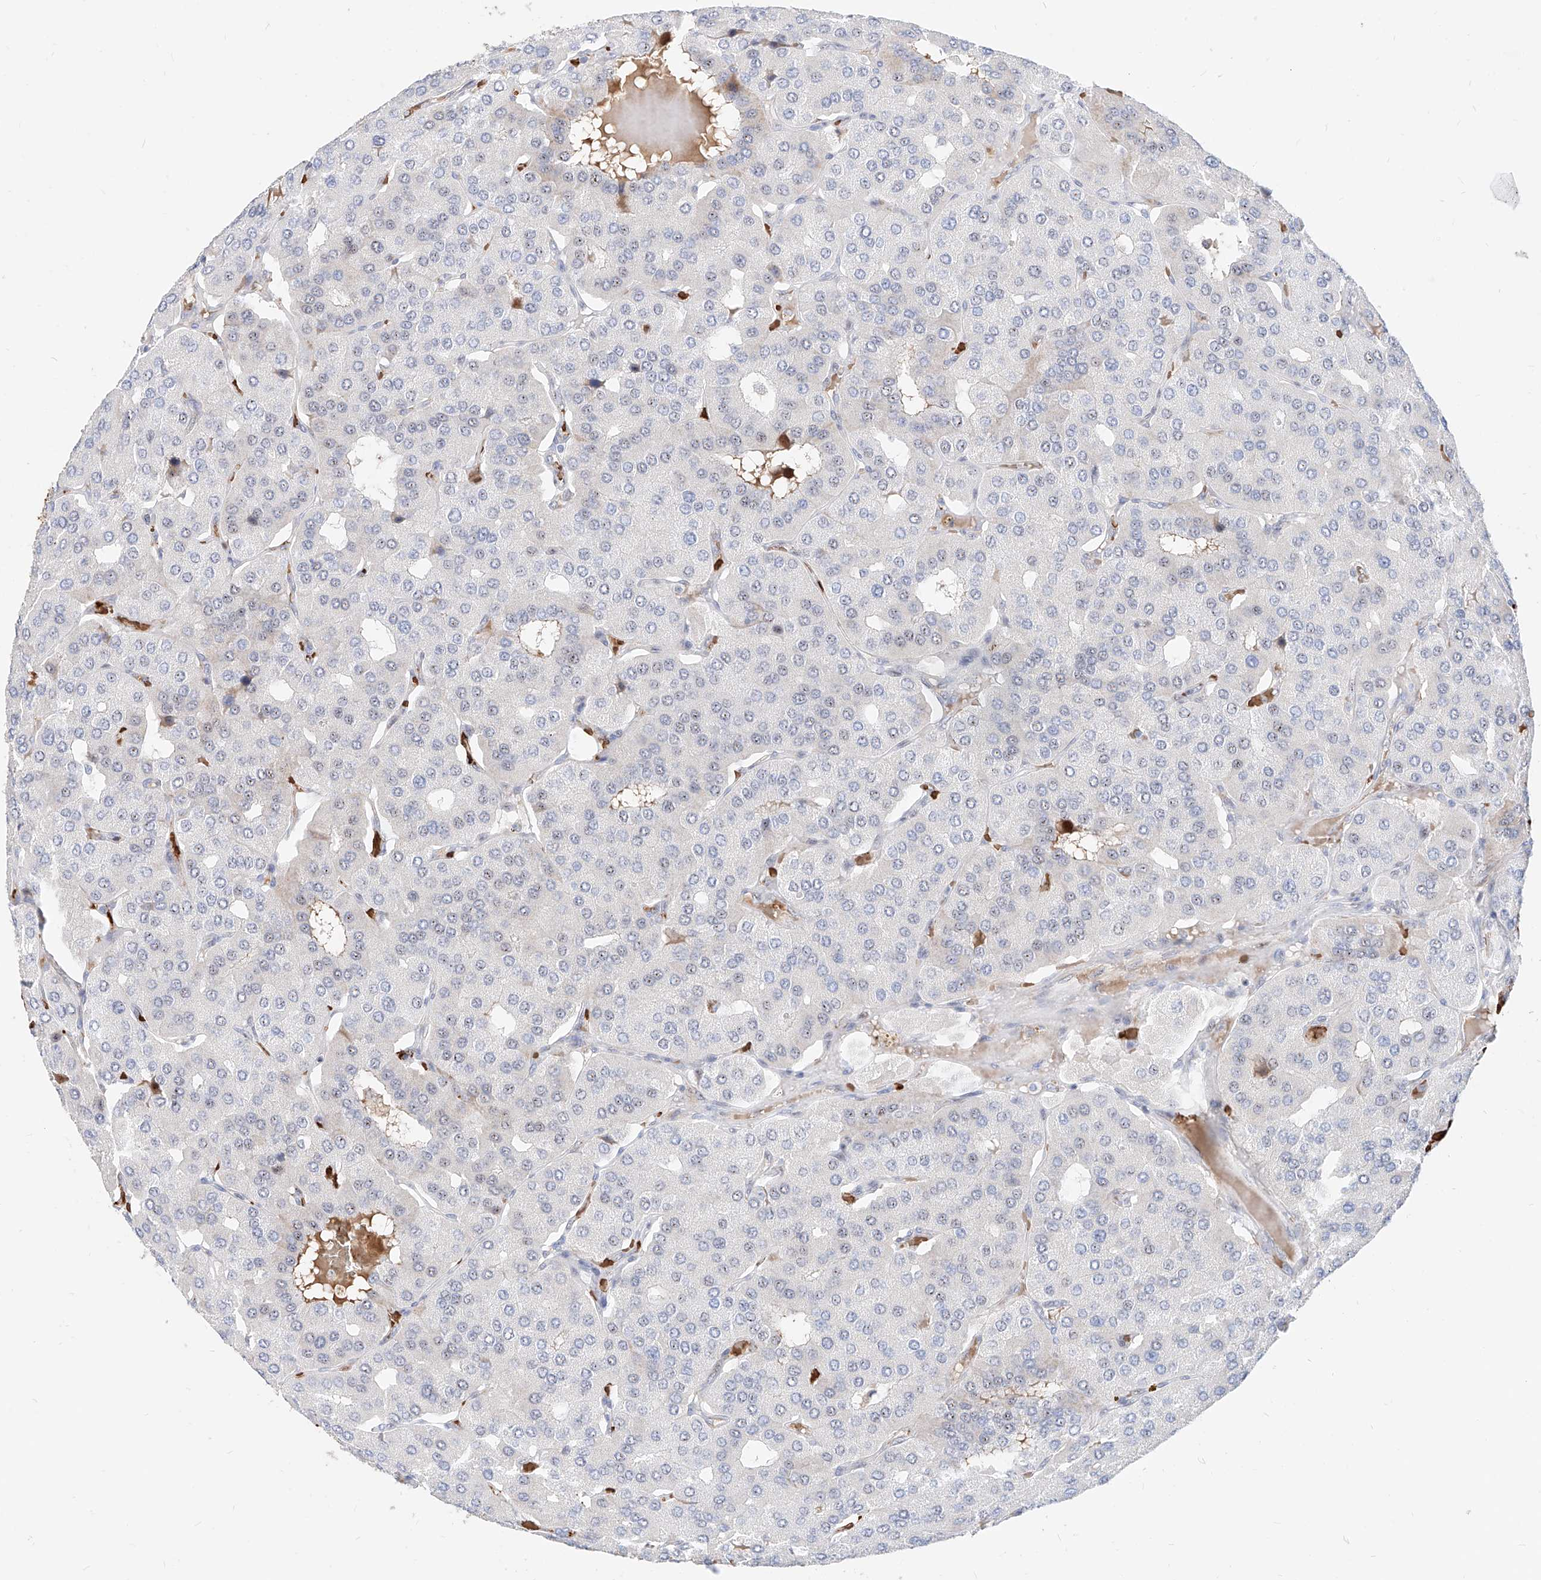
{"staining": {"intensity": "negative", "quantity": "none", "location": "none"}, "tissue": "parathyroid gland", "cell_type": "Glandular cells", "image_type": "normal", "snomed": [{"axis": "morphology", "description": "Normal tissue, NOS"}, {"axis": "morphology", "description": "Adenoma, NOS"}, {"axis": "topography", "description": "Parathyroid gland"}], "caption": "This photomicrograph is of normal parathyroid gland stained with immunohistochemistry to label a protein in brown with the nuclei are counter-stained blue. There is no expression in glandular cells. Brightfield microscopy of IHC stained with DAB (3,3'-diaminobenzidine) (brown) and hematoxylin (blue), captured at high magnification.", "gene": "ZFP42", "patient": {"sex": "female", "age": 86}}